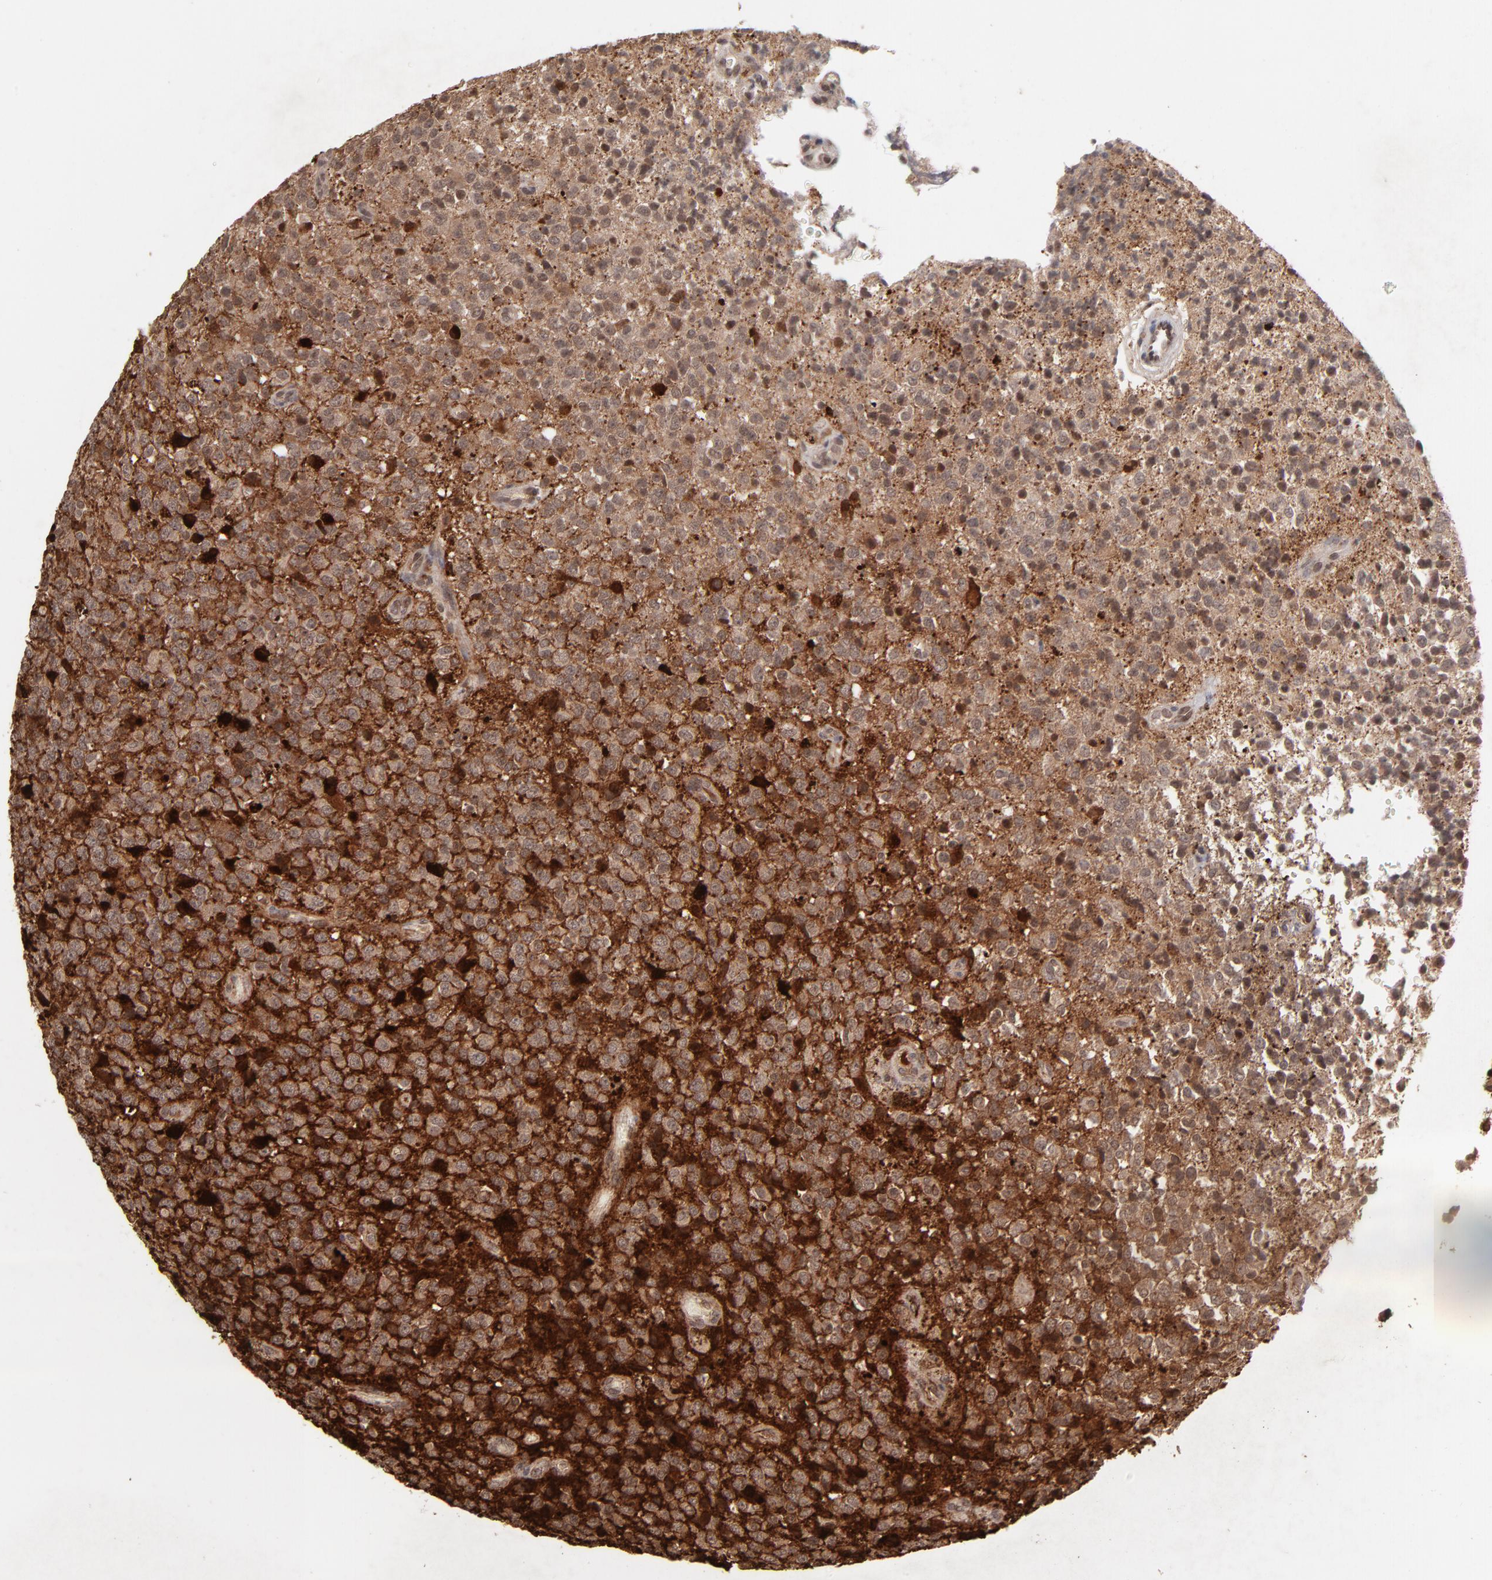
{"staining": {"intensity": "negative", "quantity": "none", "location": "none"}, "tissue": "glioma", "cell_type": "Tumor cells", "image_type": "cancer", "snomed": [{"axis": "morphology", "description": "Glioma, malignant, High grade"}, {"axis": "topography", "description": "pancreas cauda"}], "caption": "DAB (3,3'-diaminobenzidine) immunohistochemical staining of human glioma shows no significant staining in tumor cells.", "gene": "ARIH1", "patient": {"sex": "male", "age": 60}}